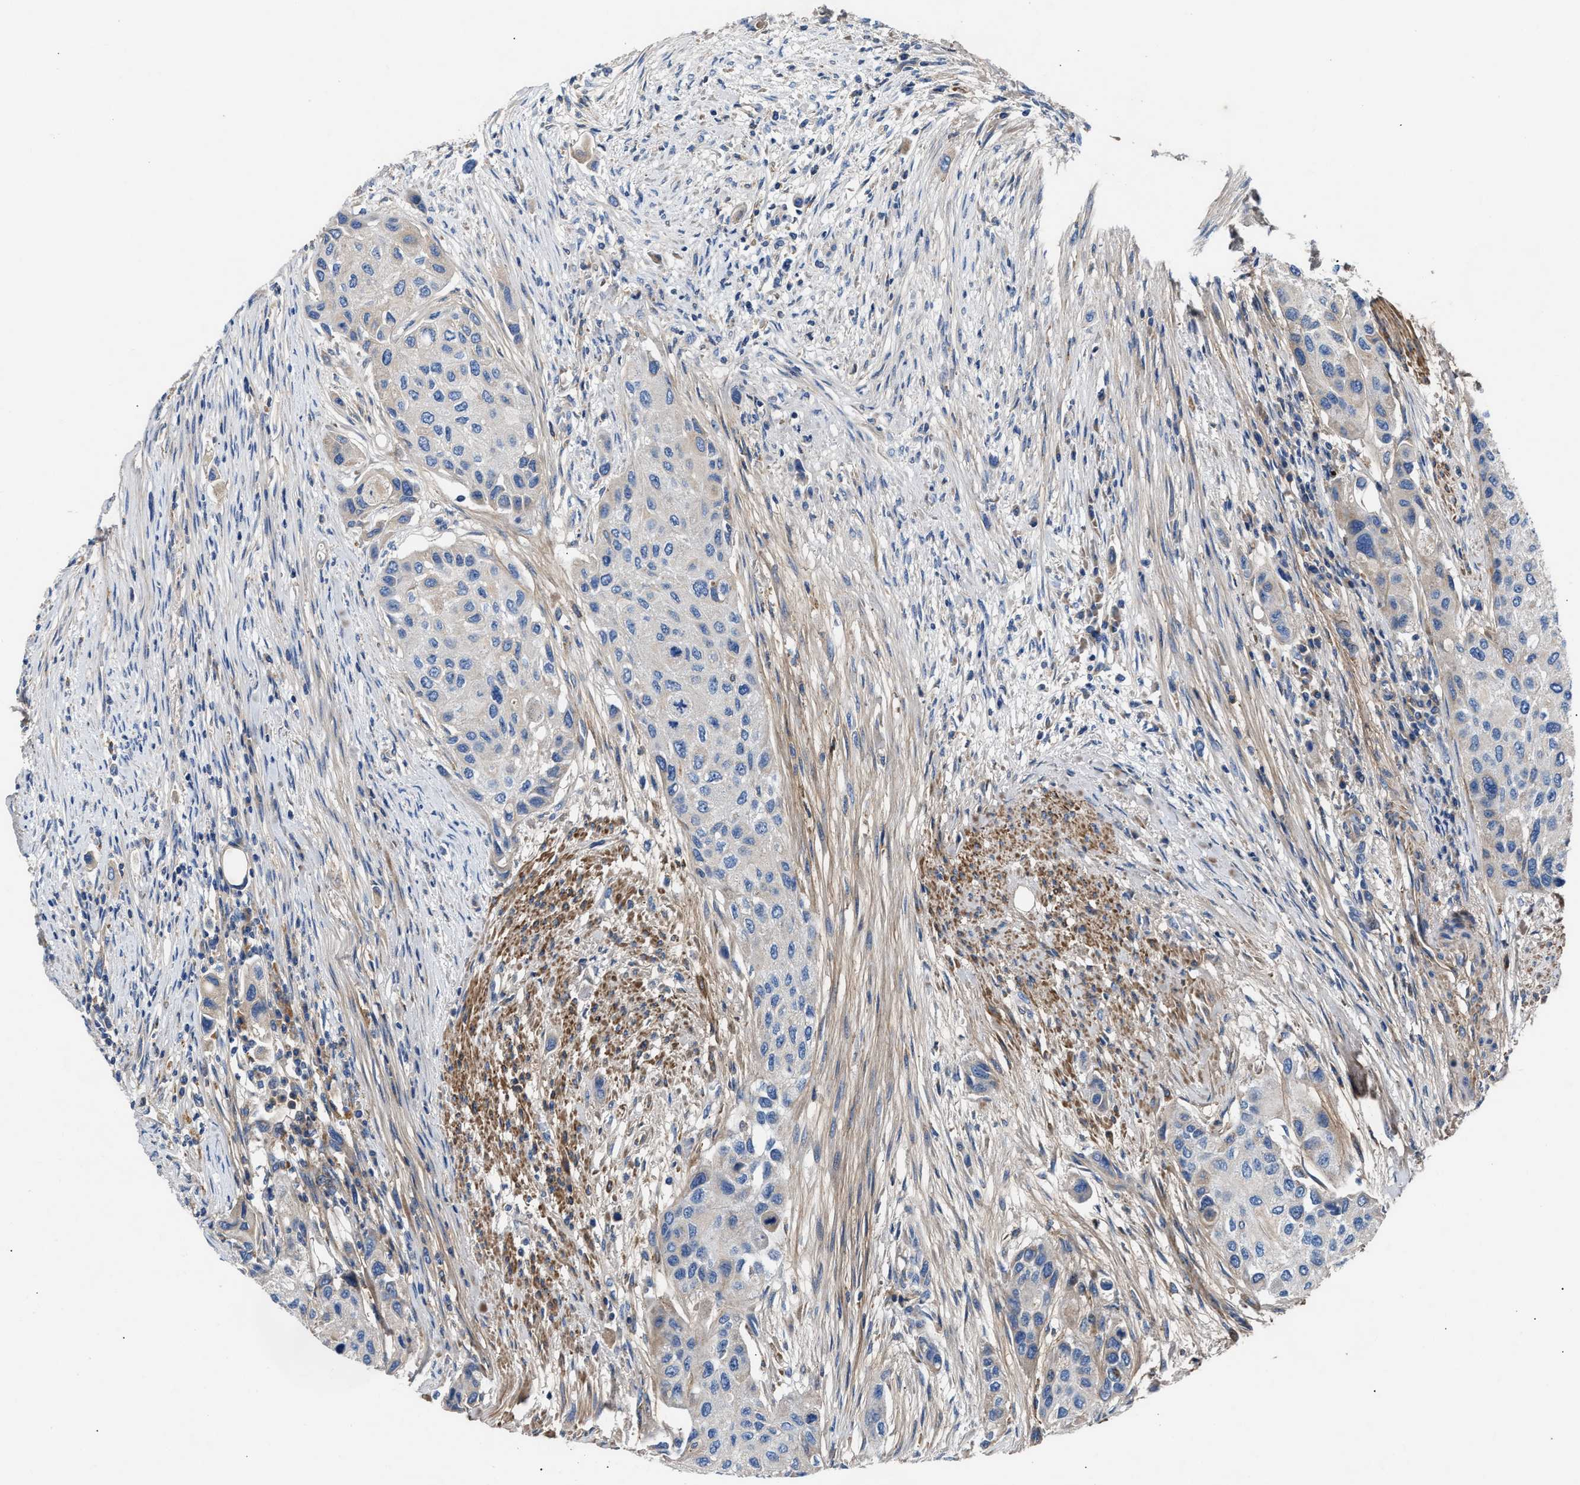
{"staining": {"intensity": "negative", "quantity": "none", "location": "none"}, "tissue": "urothelial cancer", "cell_type": "Tumor cells", "image_type": "cancer", "snomed": [{"axis": "morphology", "description": "Urothelial carcinoma, High grade"}, {"axis": "topography", "description": "Urinary bladder"}], "caption": "Human urothelial cancer stained for a protein using immunohistochemistry (IHC) demonstrates no positivity in tumor cells.", "gene": "CCDC171", "patient": {"sex": "female", "age": 56}}